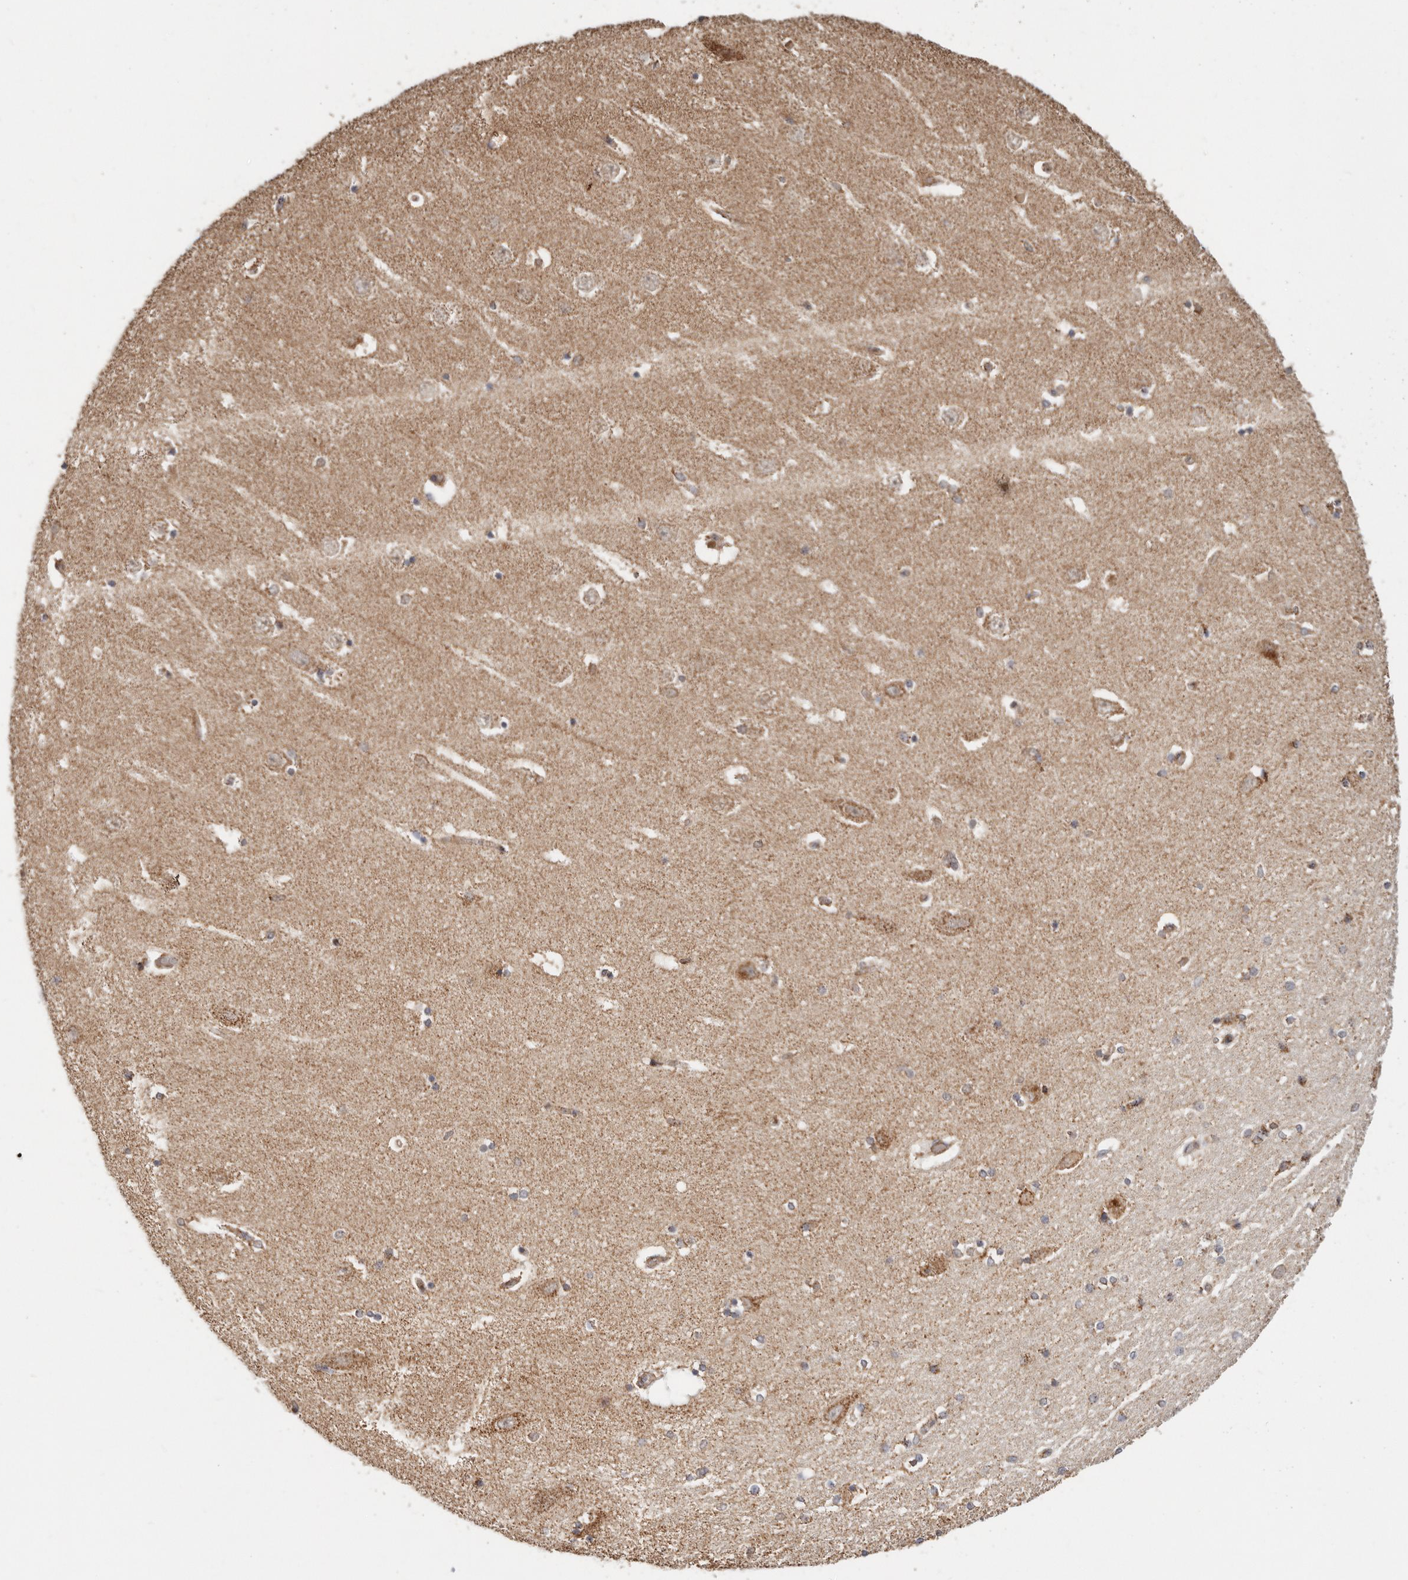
{"staining": {"intensity": "moderate", "quantity": ">75%", "location": "cytoplasmic/membranous"}, "tissue": "hippocampus", "cell_type": "Glial cells", "image_type": "normal", "snomed": [{"axis": "morphology", "description": "Normal tissue, NOS"}, {"axis": "topography", "description": "Hippocampus"}], "caption": "Immunohistochemical staining of normal hippocampus exhibits moderate cytoplasmic/membranous protein positivity in about >75% of glial cells. Nuclei are stained in blue.", "gene": "NDUFB11", "patient": {"sex": "female", "age": 54}}